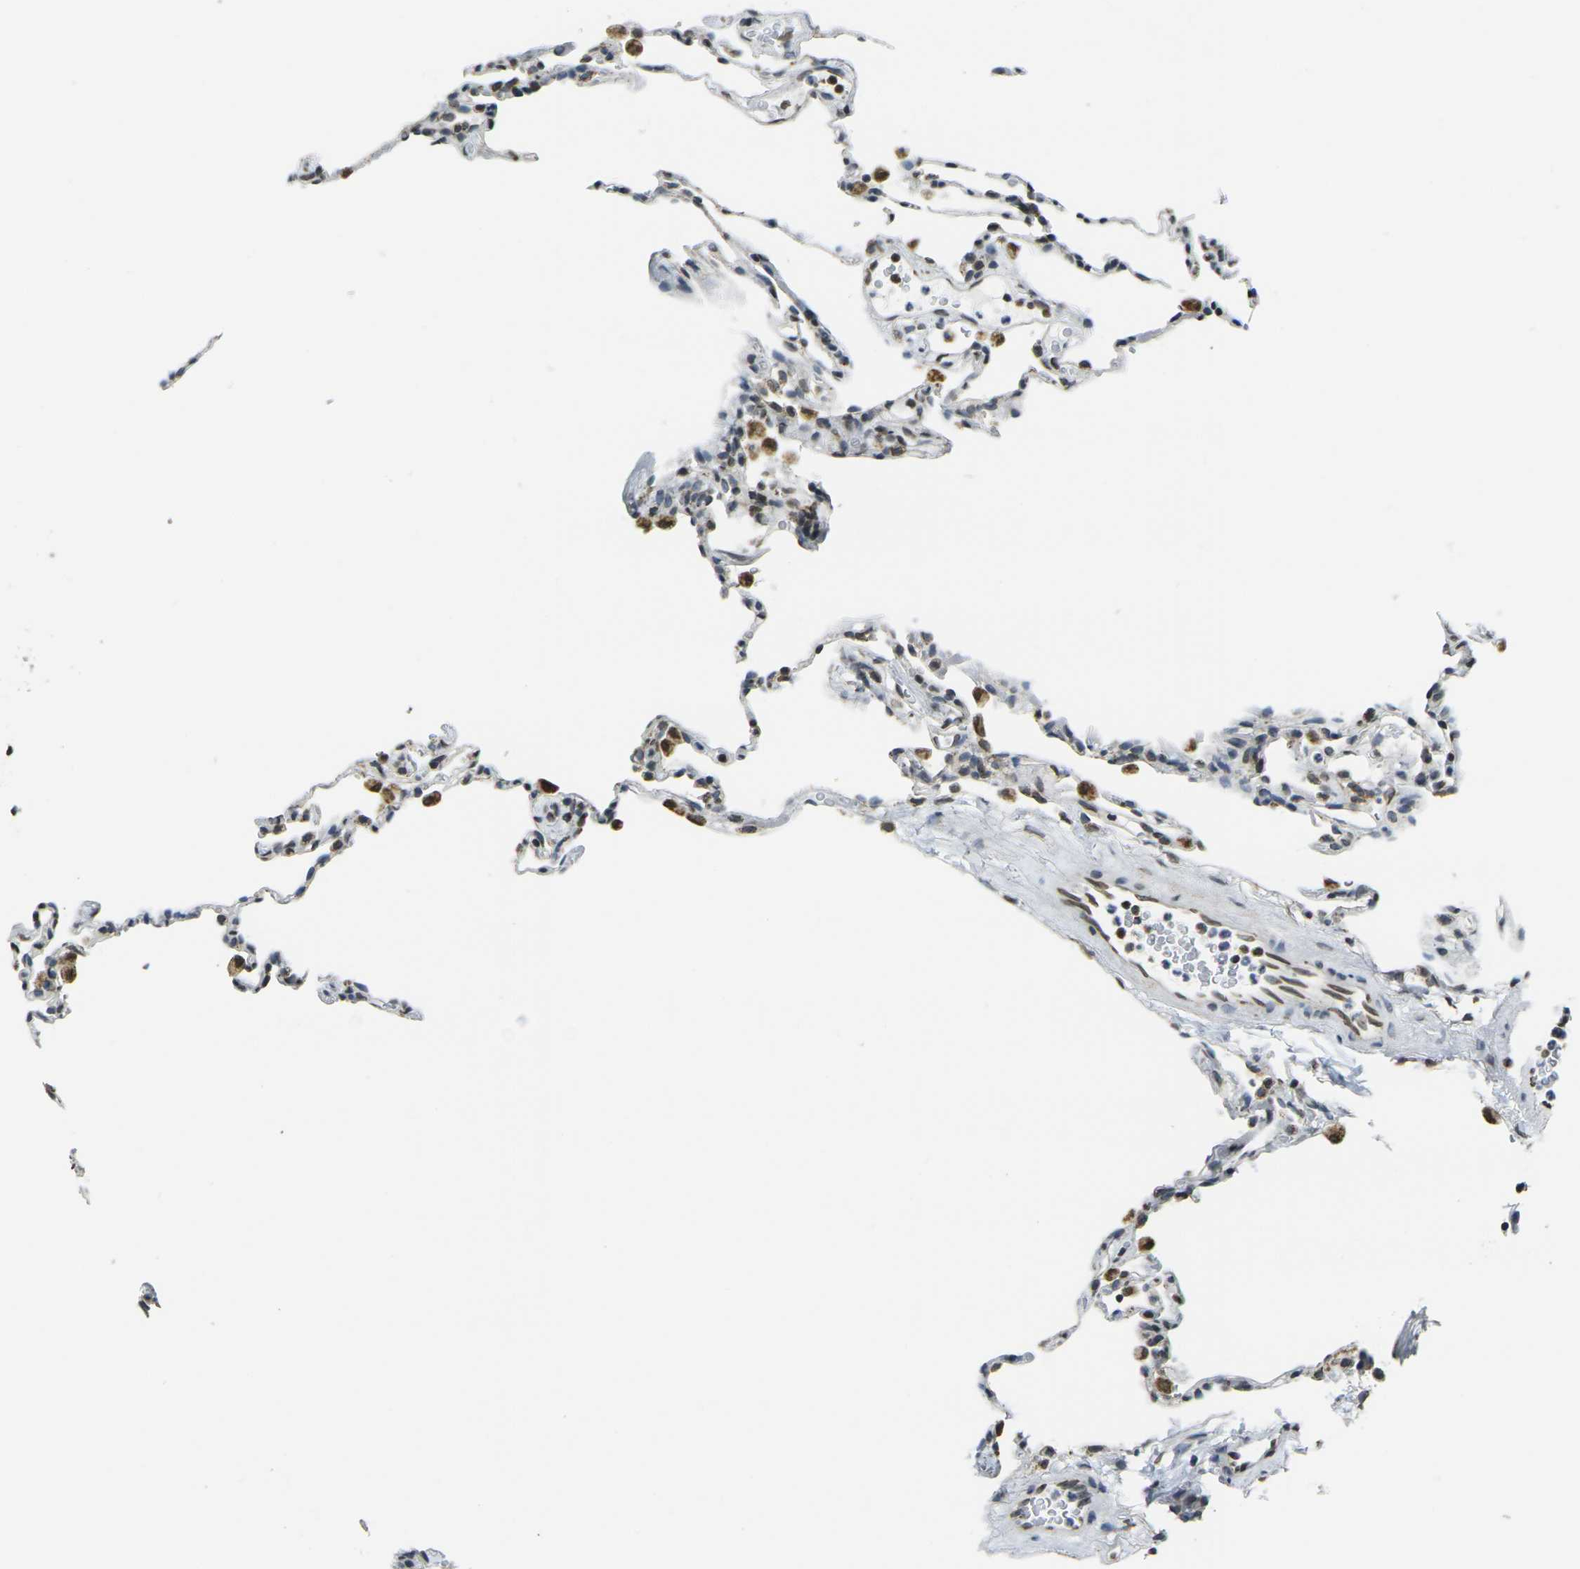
{"staining": {"intensity": "moderate", "quantity": "25%-75%", "location": "nuclear"}, "tissue": "lung", "cell_type": "Alveolar cells", "image_type": "normal", "snomed": [{"axis": "morphology", "description": "Normal tissue, NOS"}, {"axis": "topography", "description": "Lung"}], "caption": "Immunohistochemistry (IHC) of normal human lung exhibits medium levels of moderate nuclear staining in approximately 25%-75% of alveolar cells. Using DAB (brown) and hematoxylin (blue) stains, captured at high magnification using brightfield microscopy.", "gene": "BRDT", "patient": {"sex": "male", "age": 59}}